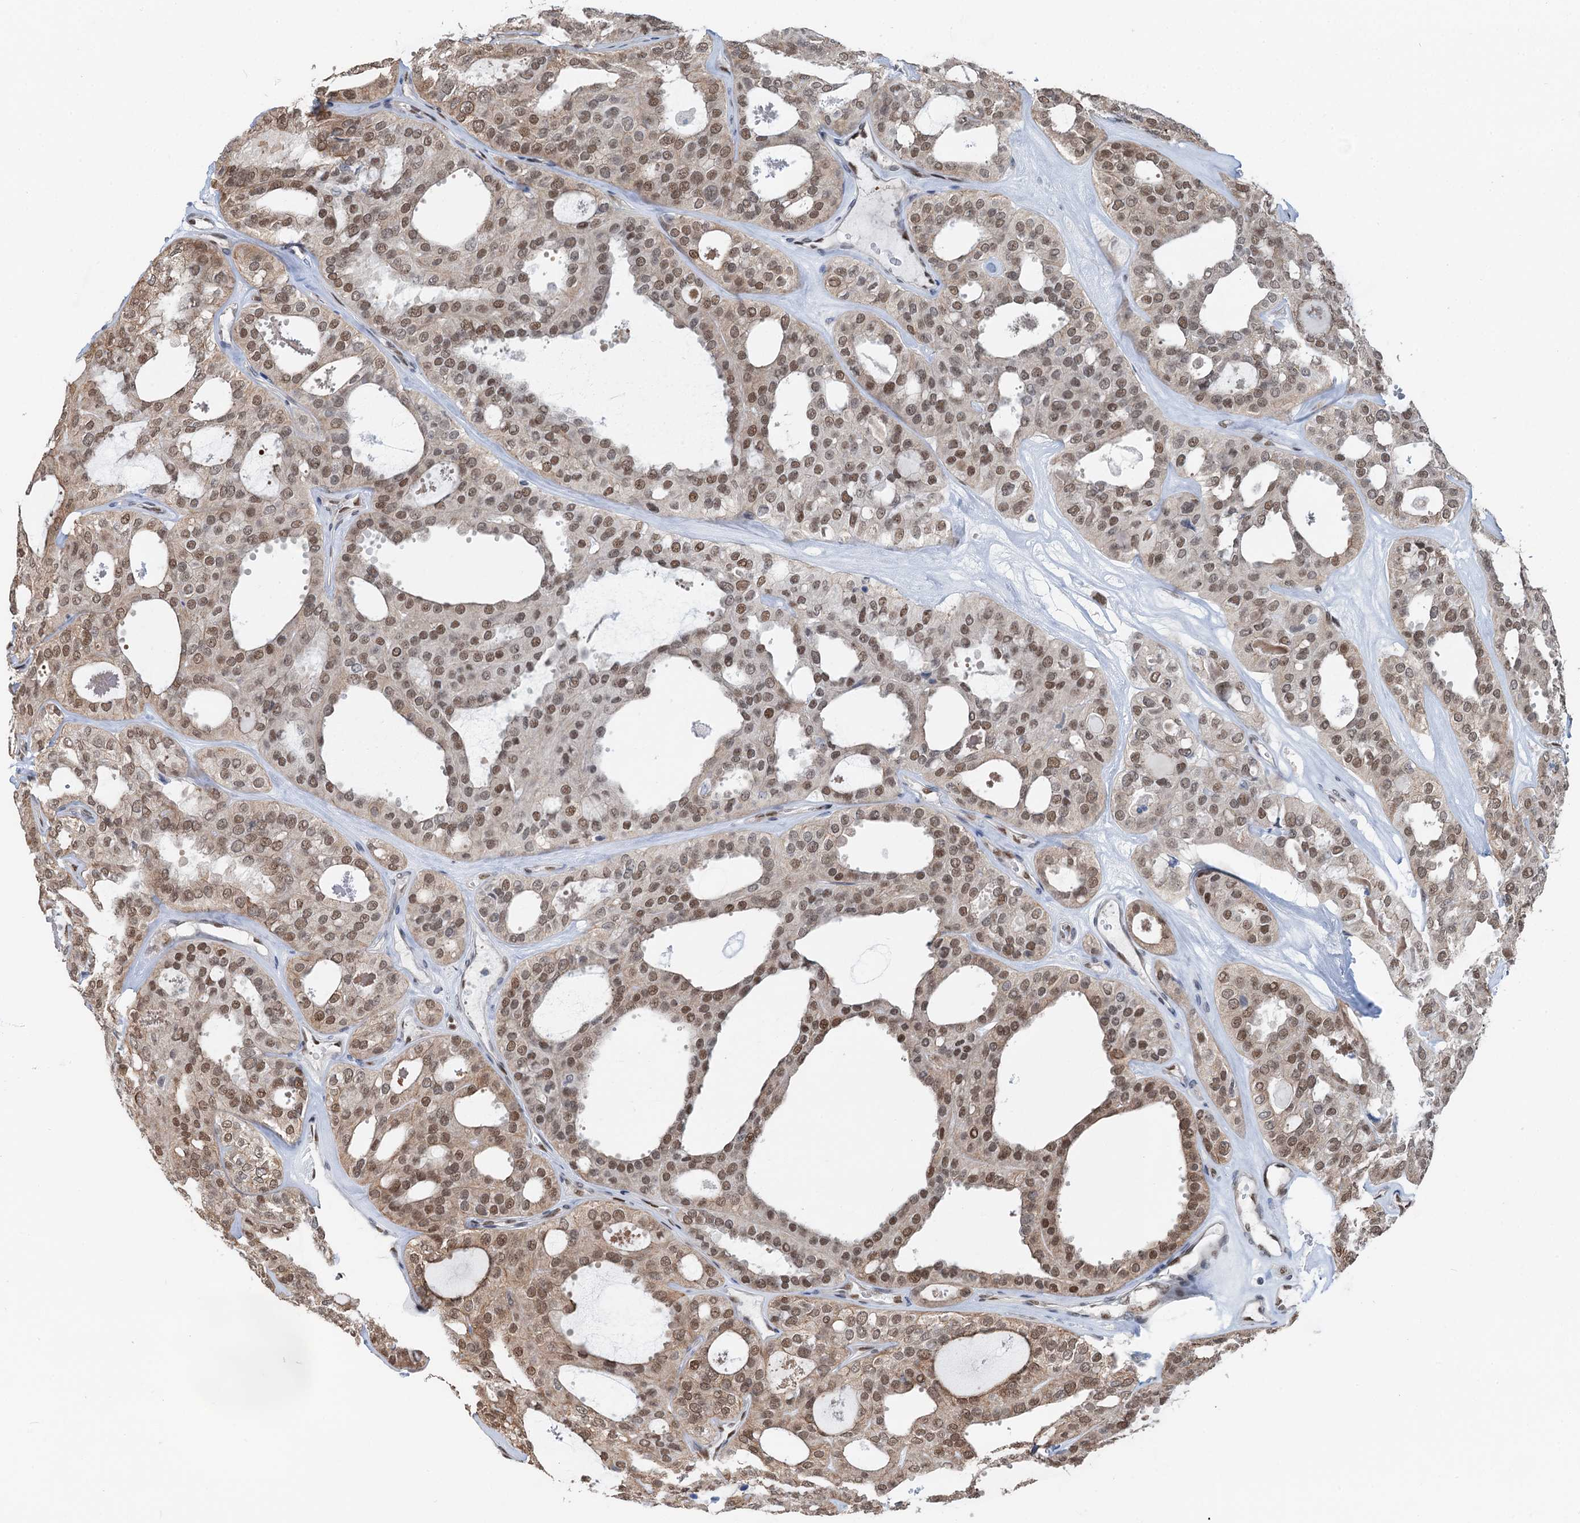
{"staining": {"intensity": "moderate", "quantity": ">75%", "location": "nuclear"}, "tissue": "thyroid cancer", "cell_type": "Tumor cells", "image_type": "cancer", "snomed": [{"axis": "morphology", "description": "Follicular adenoma carcinoma, NOS"}, {"axis": "topography", "description": "Thyroid gland"}], "caption": "IHC staining of thyroid cancer (follicular adenoma carcinoma), which shows medium levels of moderate nuclear expression in about >75% of tumor cells indicating moderate nuclear protein staining. The staining was performed using DAB (brown) for protein detection and nuclei were counterstained in hematoxylin (blue).", "gene": "CFDP1", "patient": {"sex": "male", "age": 75}}